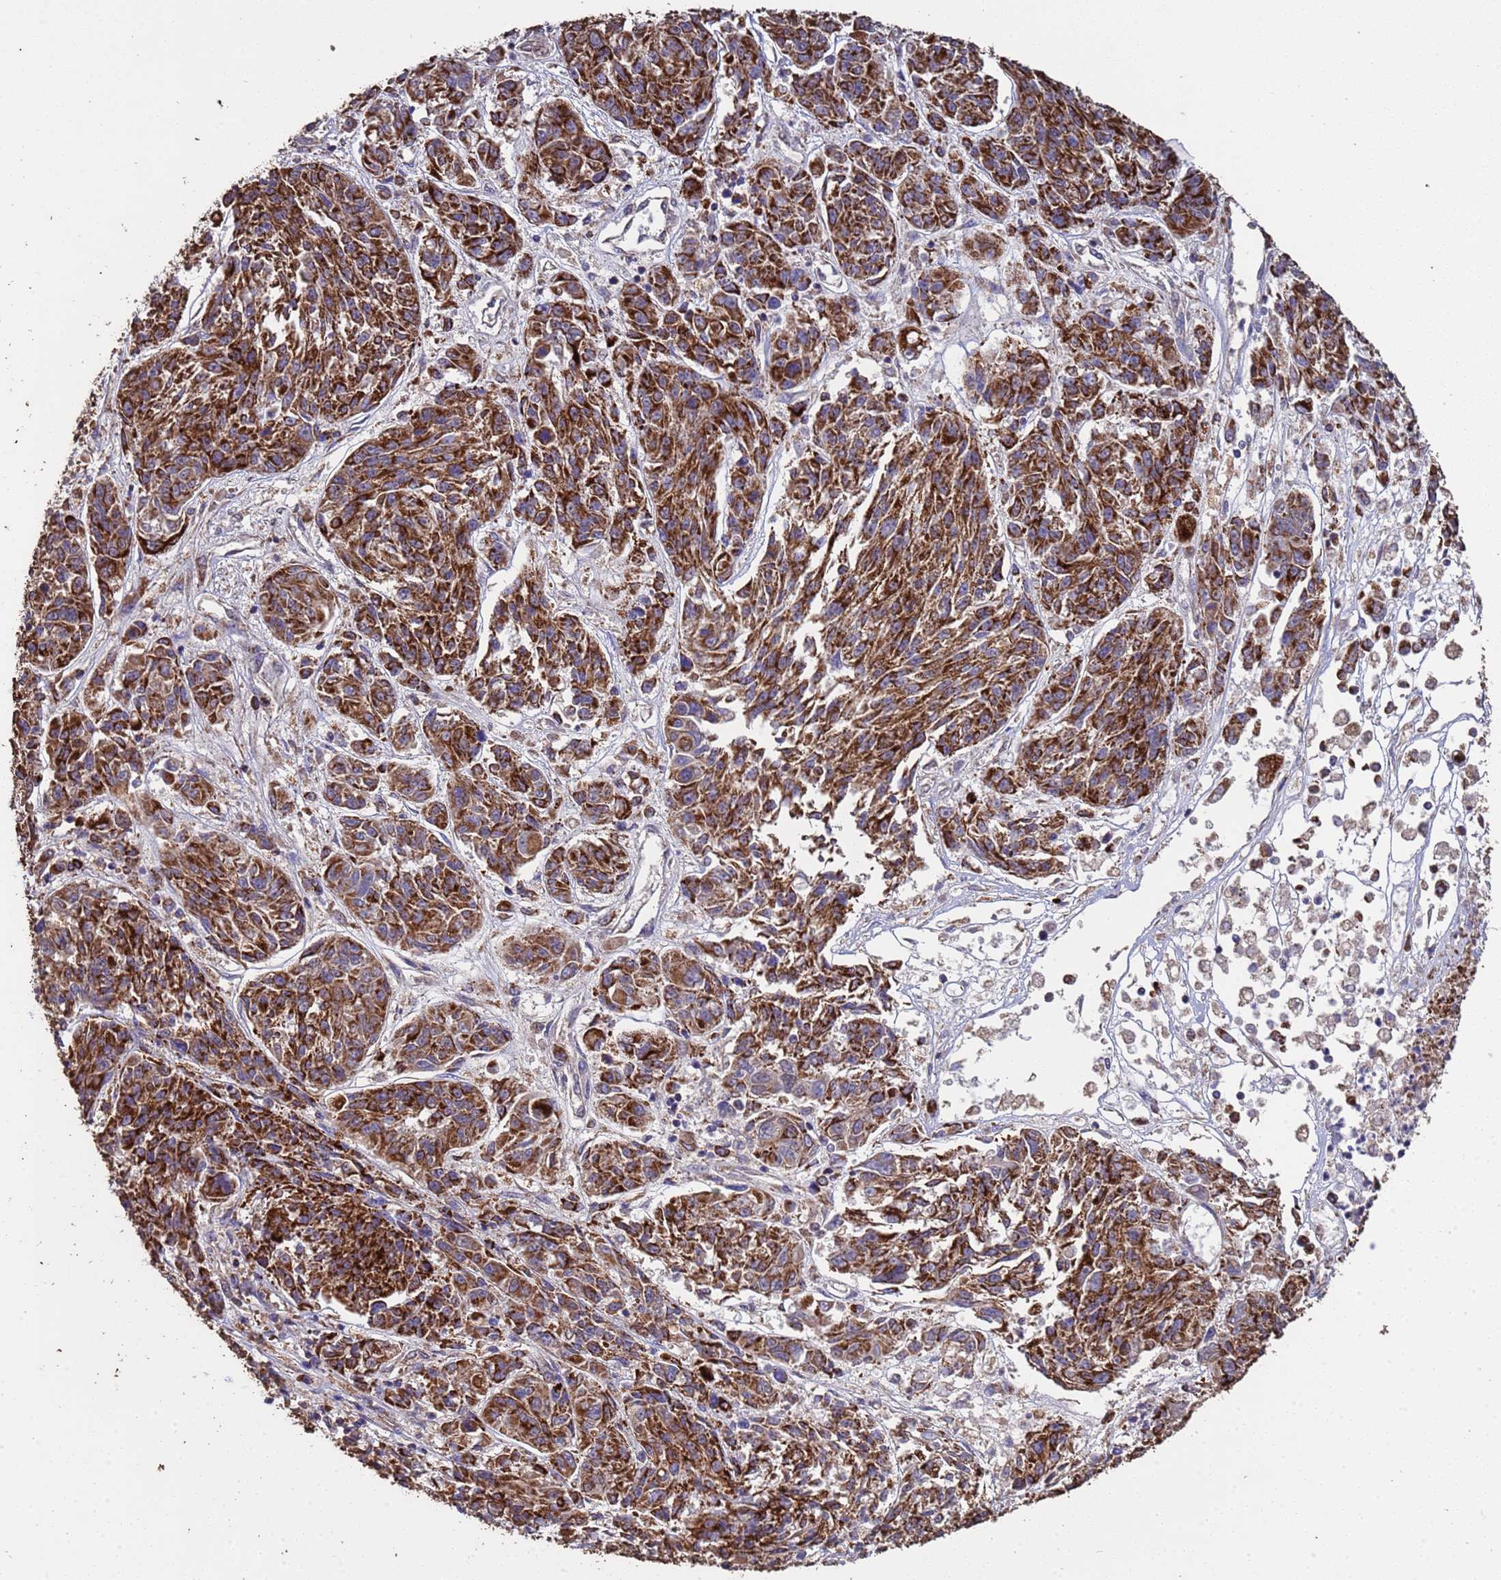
{"staining": {"intensity": "strong", "quantity": ">75%", "location": "cytoplasmic/membranous"}, "tissue": "melanoma", "cell_type": "Tumor cells", "image_type": "cancer", "snomed": [{"axis": "morphology", "description": "Malignant melanoma, NOS"}, {"axis": "topography", "description": "Skin"}], "caption": "Immunohistochemistry staining of malignant melanoma, which exhibits high levels of strong cytoplasmic/membranous positivity in about >75% of tumor cells indicating strong cytoplasmic/membranous protein staining. The staining was performed using DAB (3,3'-diaminobenzidine) (brown) for protein detection and nuclei were counterstained in hematoxylin (blue).", "gene": "ZNFX1", "patient": {"sex": "male", "age": 53}}